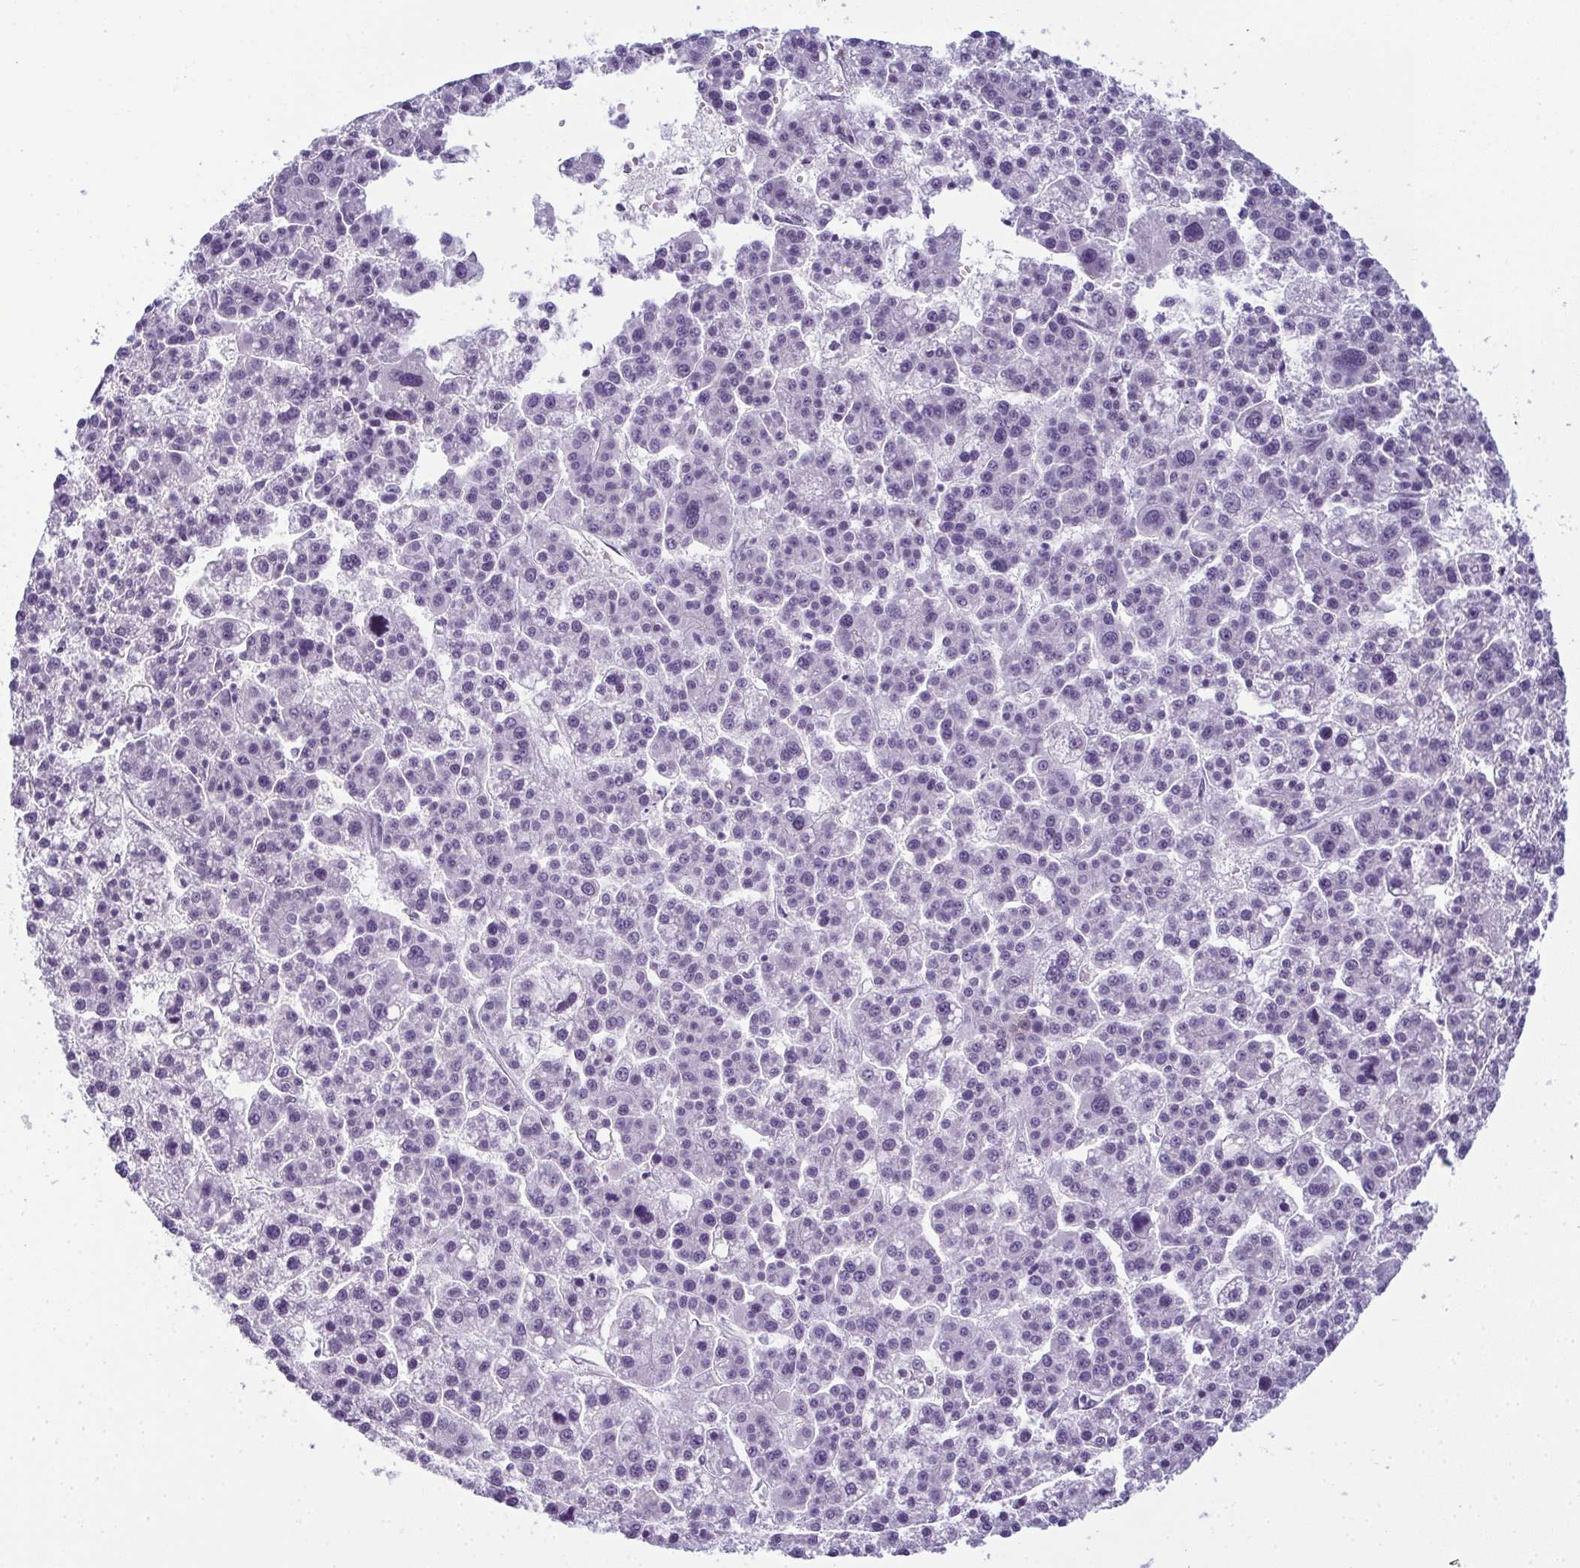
{"staining": {"intensity": "negative", "quantity": "none", "location": "none"}, "tissue": "liver cancer", "cell_type": "Tumor cells", "image_type": "cancer", "snomed": [{"axis": "morphology", "description": "Carcinoma, Hepatocellular, NOS"}, {"axis": "topography", "description": "Liver"}], "caption": "High power microscopy histopathology image of an immunohistochemistry (IHC) micrograph of liver cancer (hepatocellular carcinoma), revealing no significant staining in tumor cells. (DAB (3,3'-diaminobenzidine) immunohistochemistry with hematoxylin counter stain).", "gene": "CDA", "patient": {"sex": "female", "age": 58}}